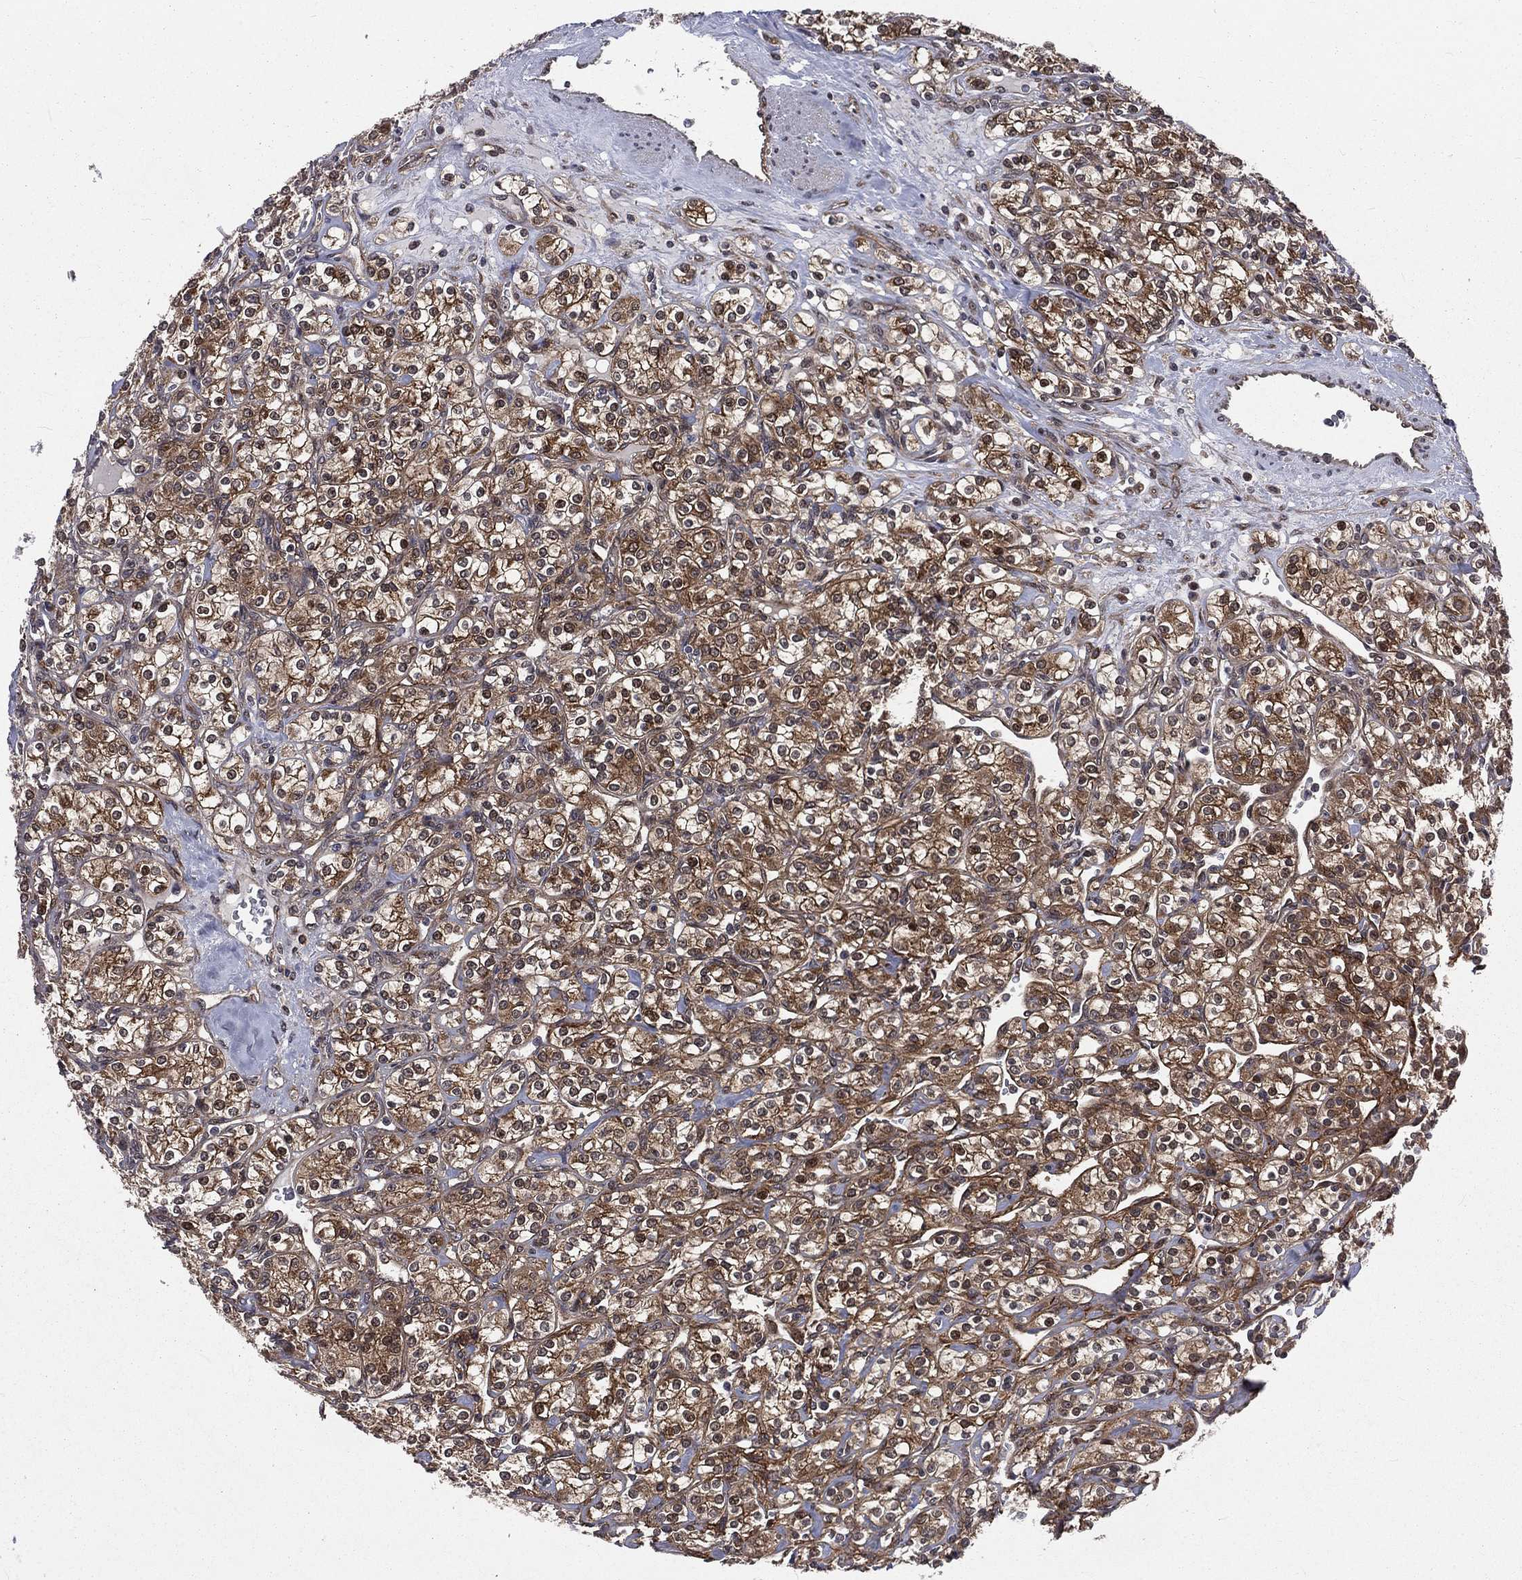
{"staining": {"intensity": "moderate", "quantity": "25%-75%", "location": "cytoplasmic/membranous"}, "tissue": "renal cancer", "cell_type": "Tumor cells", "image_type": "cancer", "snomed": [{"axis": "morphology", "description": "Adenocarcinoma, NOS"}, {"axis": "topography", "description": "Kidney"}], "caption": "This photomicrograph shows renal cancer stained with immunohistochemistry to label a protein in brown. The cytoplasmic/membranous of tumor cells show moderate positivity for the protein. Nuclei are counter-stained blue.", "gene": "ARL3", "patient": {"sex": "male", "age": 77}}